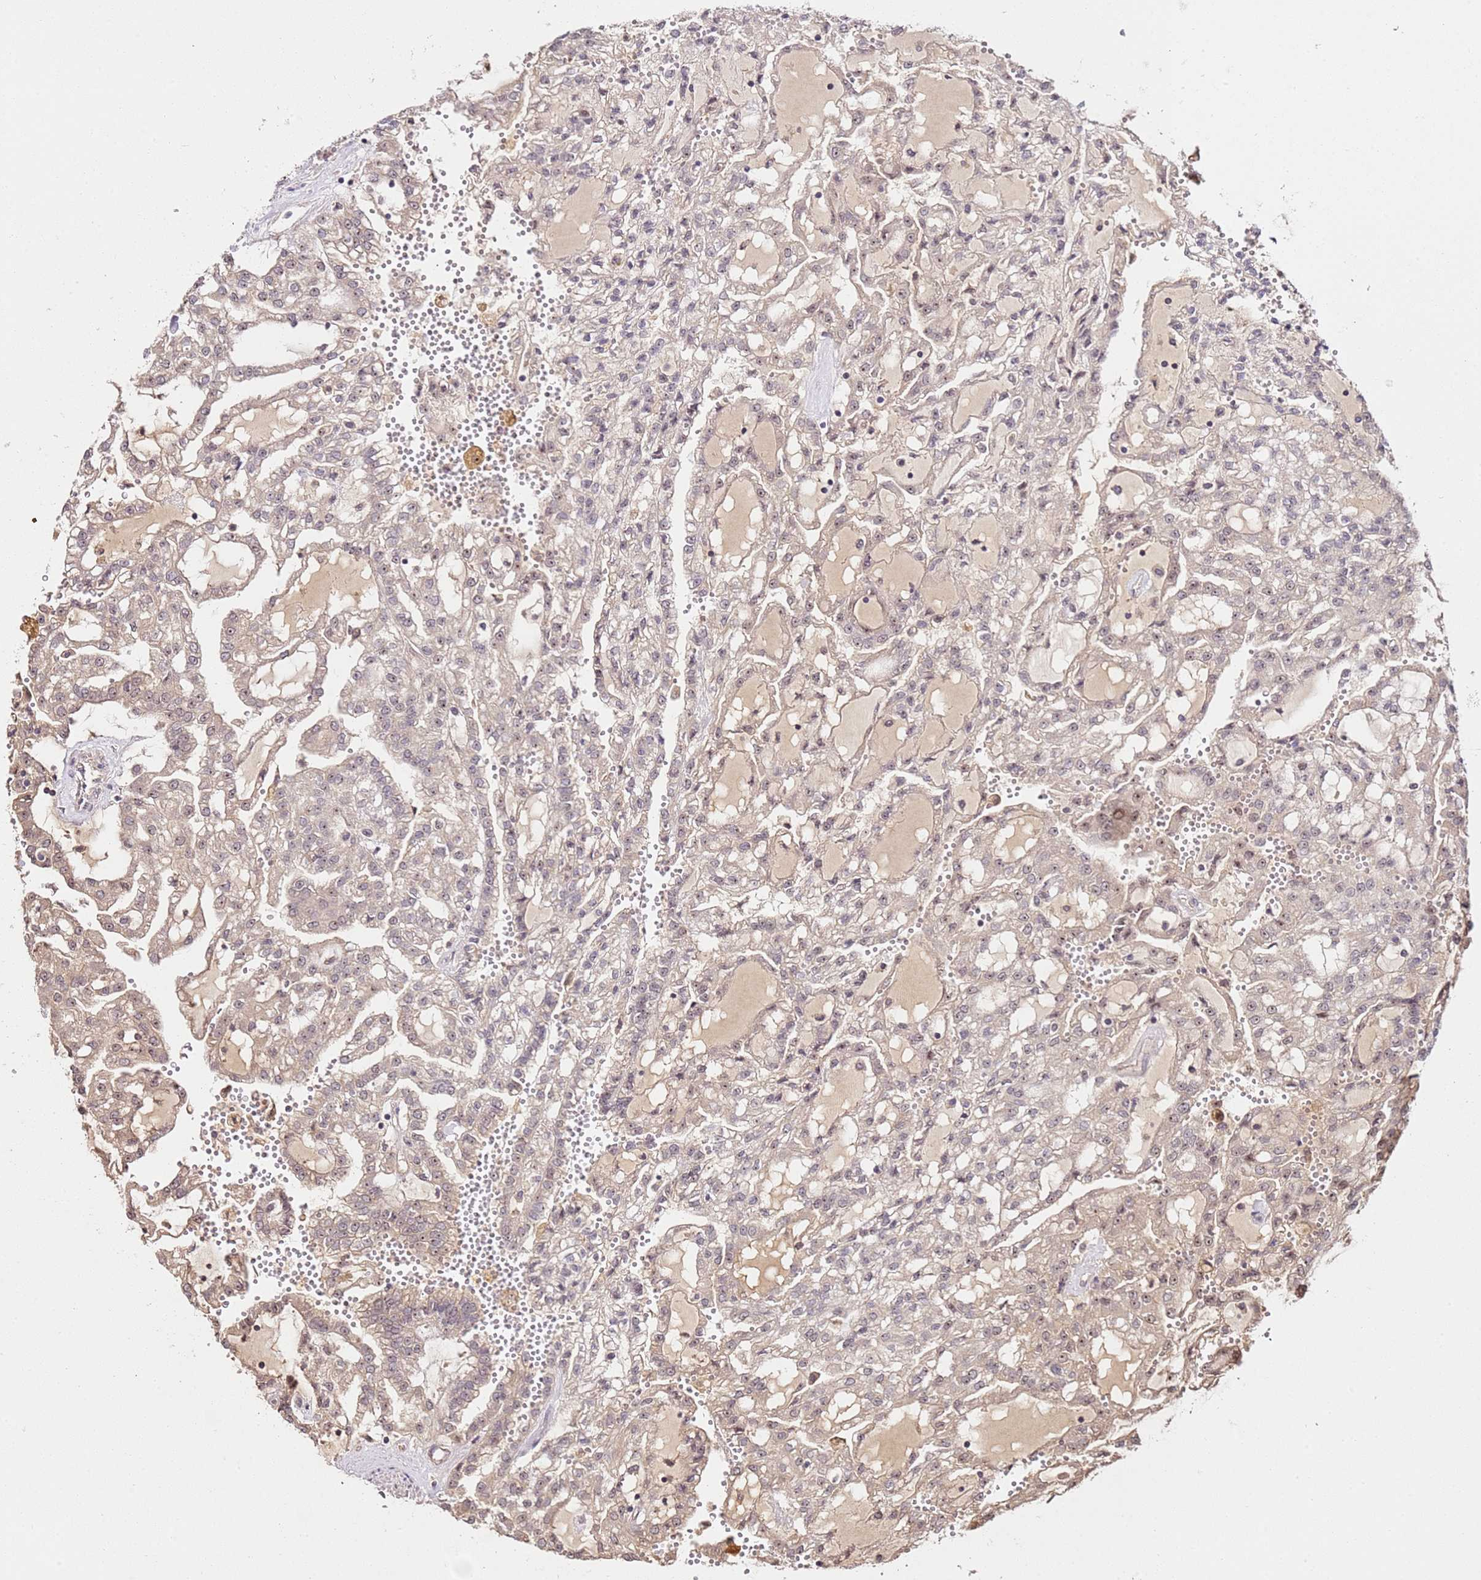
{"staining": {"intensity": "weak", "quantity": "25%-75%", "location": "nuclear"}, "tissue": "renal cancer", "cell_type": "Tumor cells", "image_type": "cancer", "snomed": [{"axis": "morphology", "description": "Adenocarcinoma, NOS"}, {"axis": "topography", "description": "Kidney"}], "caption": "Renal adenocarcinoma stained with DAB (3,3'-diaminobenzidine) IHC exhibits low levels of weak nuclear expression in about 25%-75% of tumor cells.", "gene": "DDX27", "patient": {"sex": "male", "age": 63}}